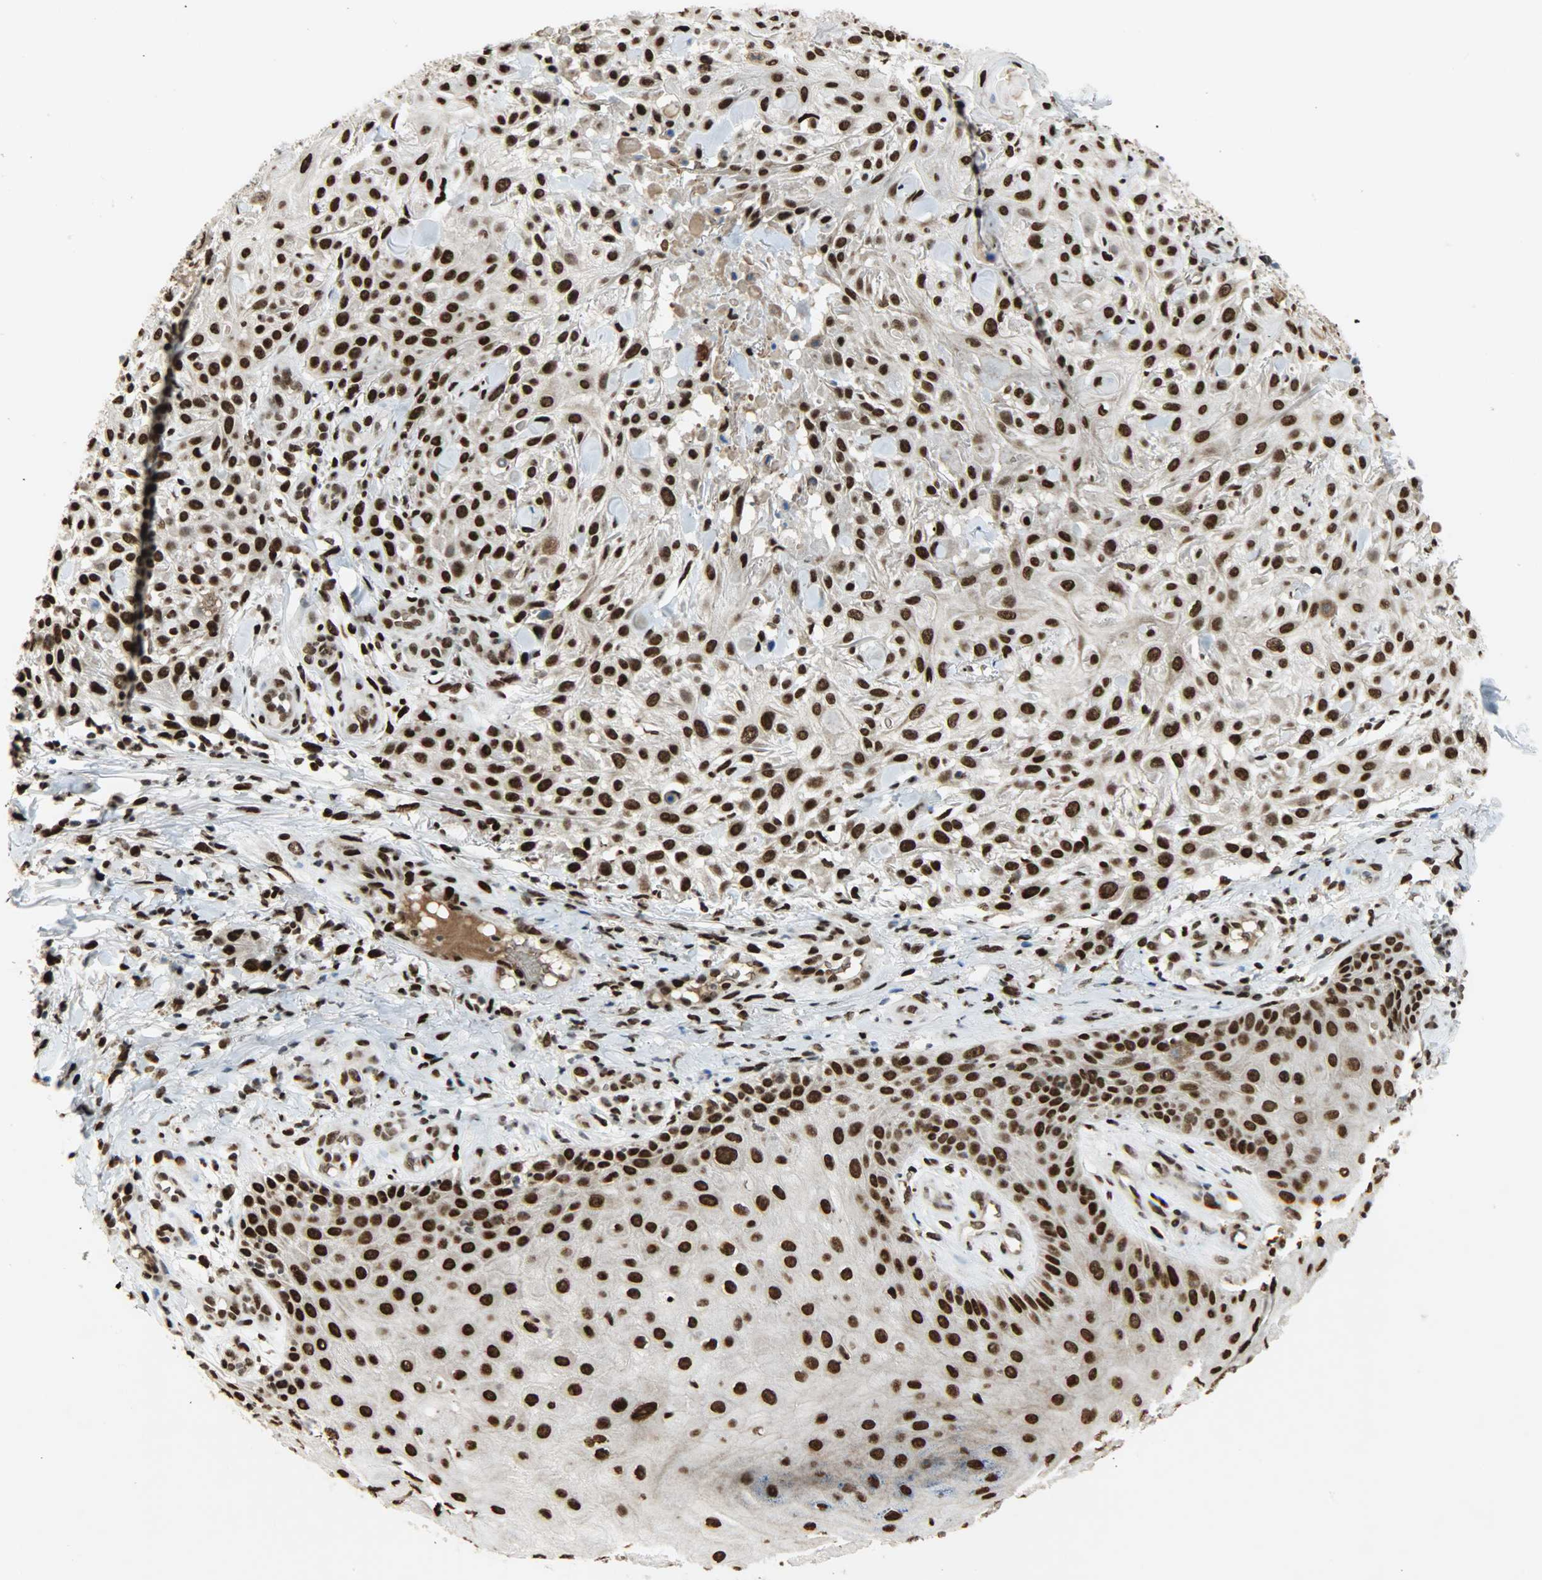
{"staining": {"intensity": "strong", "quantity": ">75%", "location": "nuclear"}, "tissue": "skin cancer", "cell_type": "Tumor cells", "image_type": "cancer", "snomed": [{"axis": "morphology", "description": "Squamous cell carcinoma, NOS"}, {"axis": "topography", "description": "Skin"}], "caption": "IHC of human skin squamous cell carcinoma reveals high levels of strong nuclear positivity in approximately >75% of tumor cells.", "gene": "SNAI1", "patient": {"sex": "female", "age": 42}}